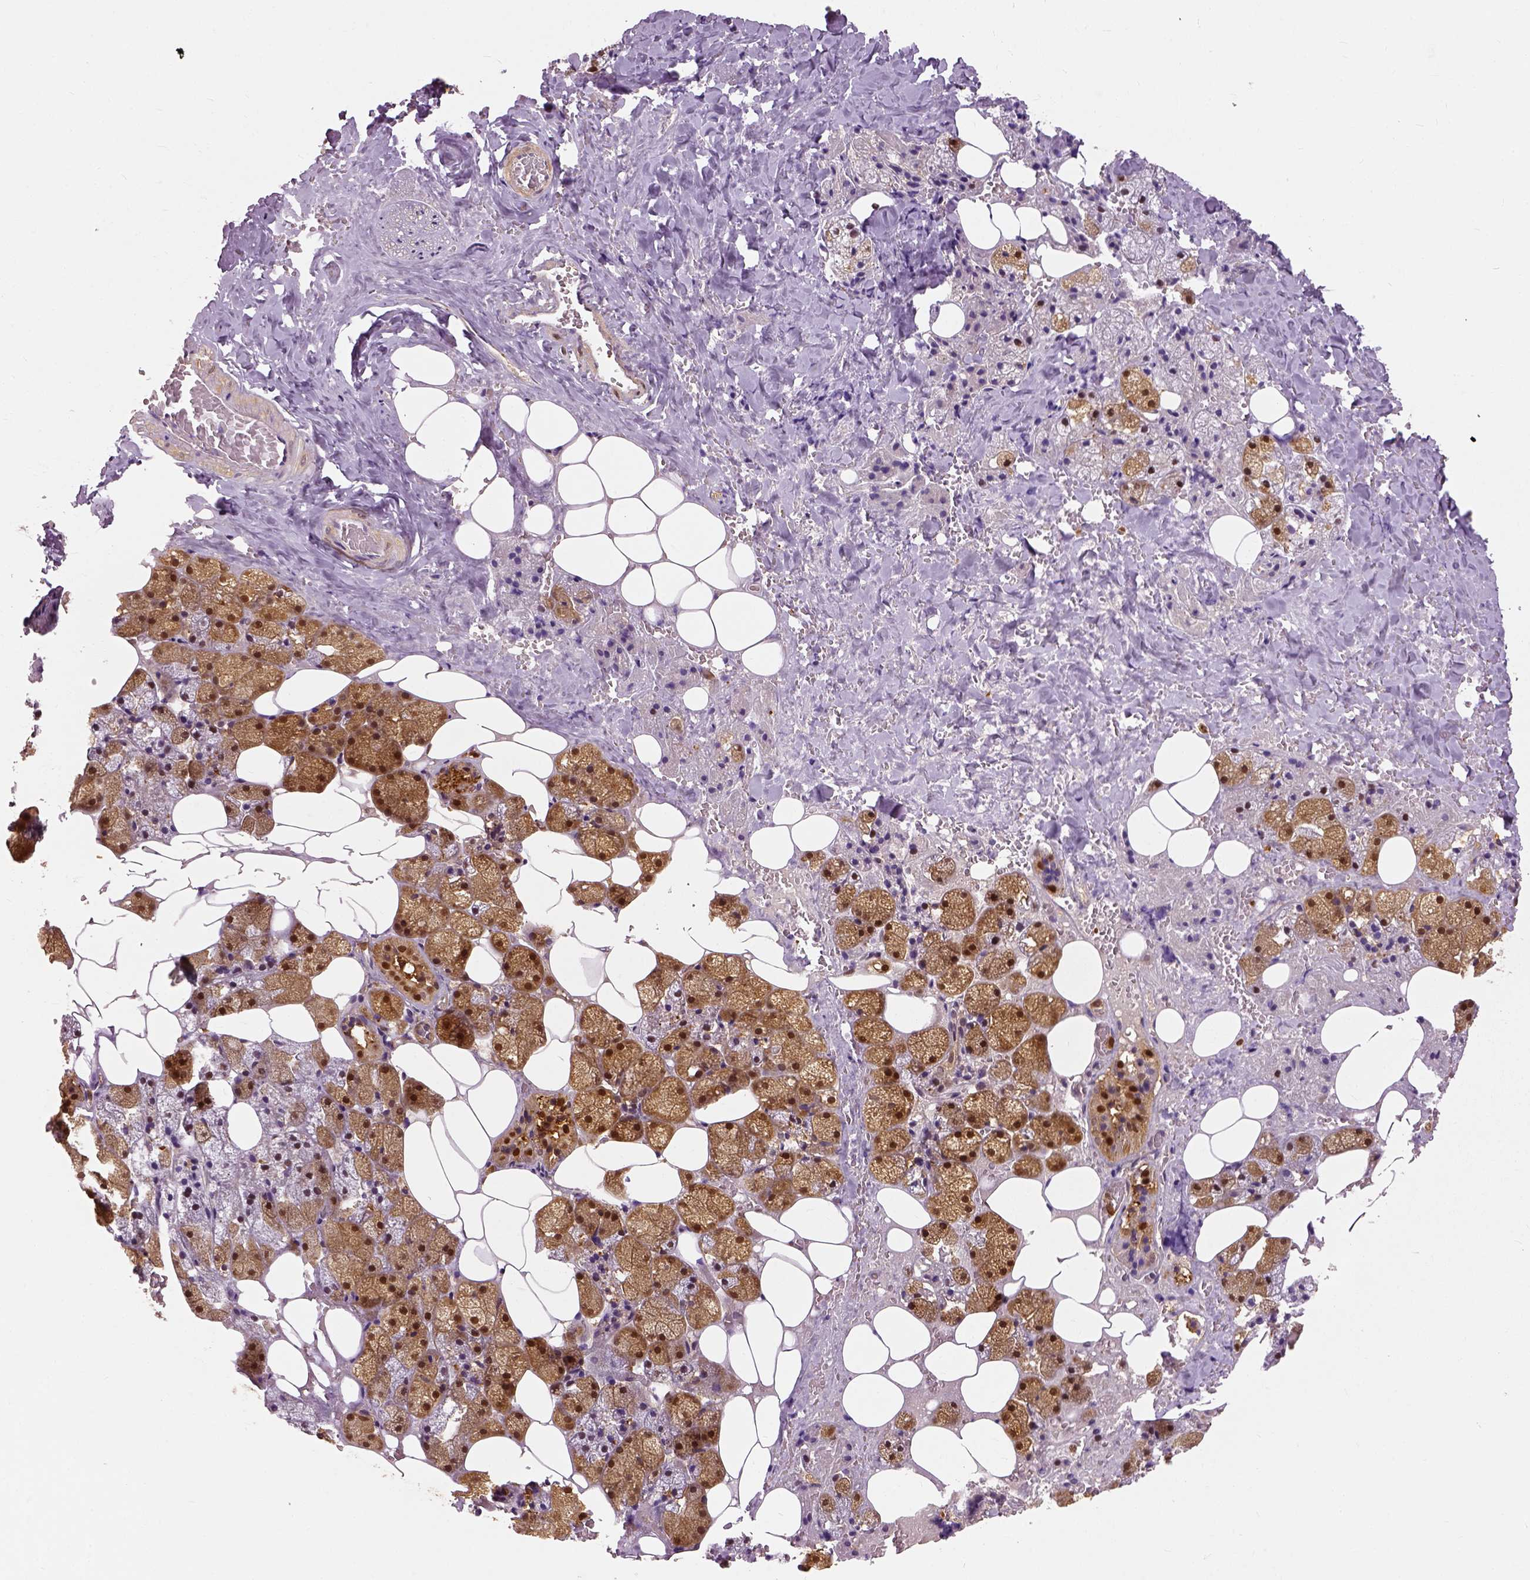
{"staining": {"intensity": "strong", "quantity": "<25%", "location": "cytoplasmic/membranous,nuclear"}, "tissue": "salivary gland", "cell_type": "Glandular cells", "image_type": "normal", "snomed": [{"axis": "morphology", "description": "Normal tissue, NOS"}, {"axis": "topography", "description": "Salivary gland"}], "caption": "Immunohistochemistry histopathology image of unremarkable salivary gland: salivary gland stained using immunohistochemistry shows medium levels of strong protein expression localized specifically in the cytoplasmic/membranous,nuclear of glandular cells, appearing as a cytoplasmic/membranous,nuclear brown color.", "gene": "GPI", "patient": {"sex": "male", "age": 38}}